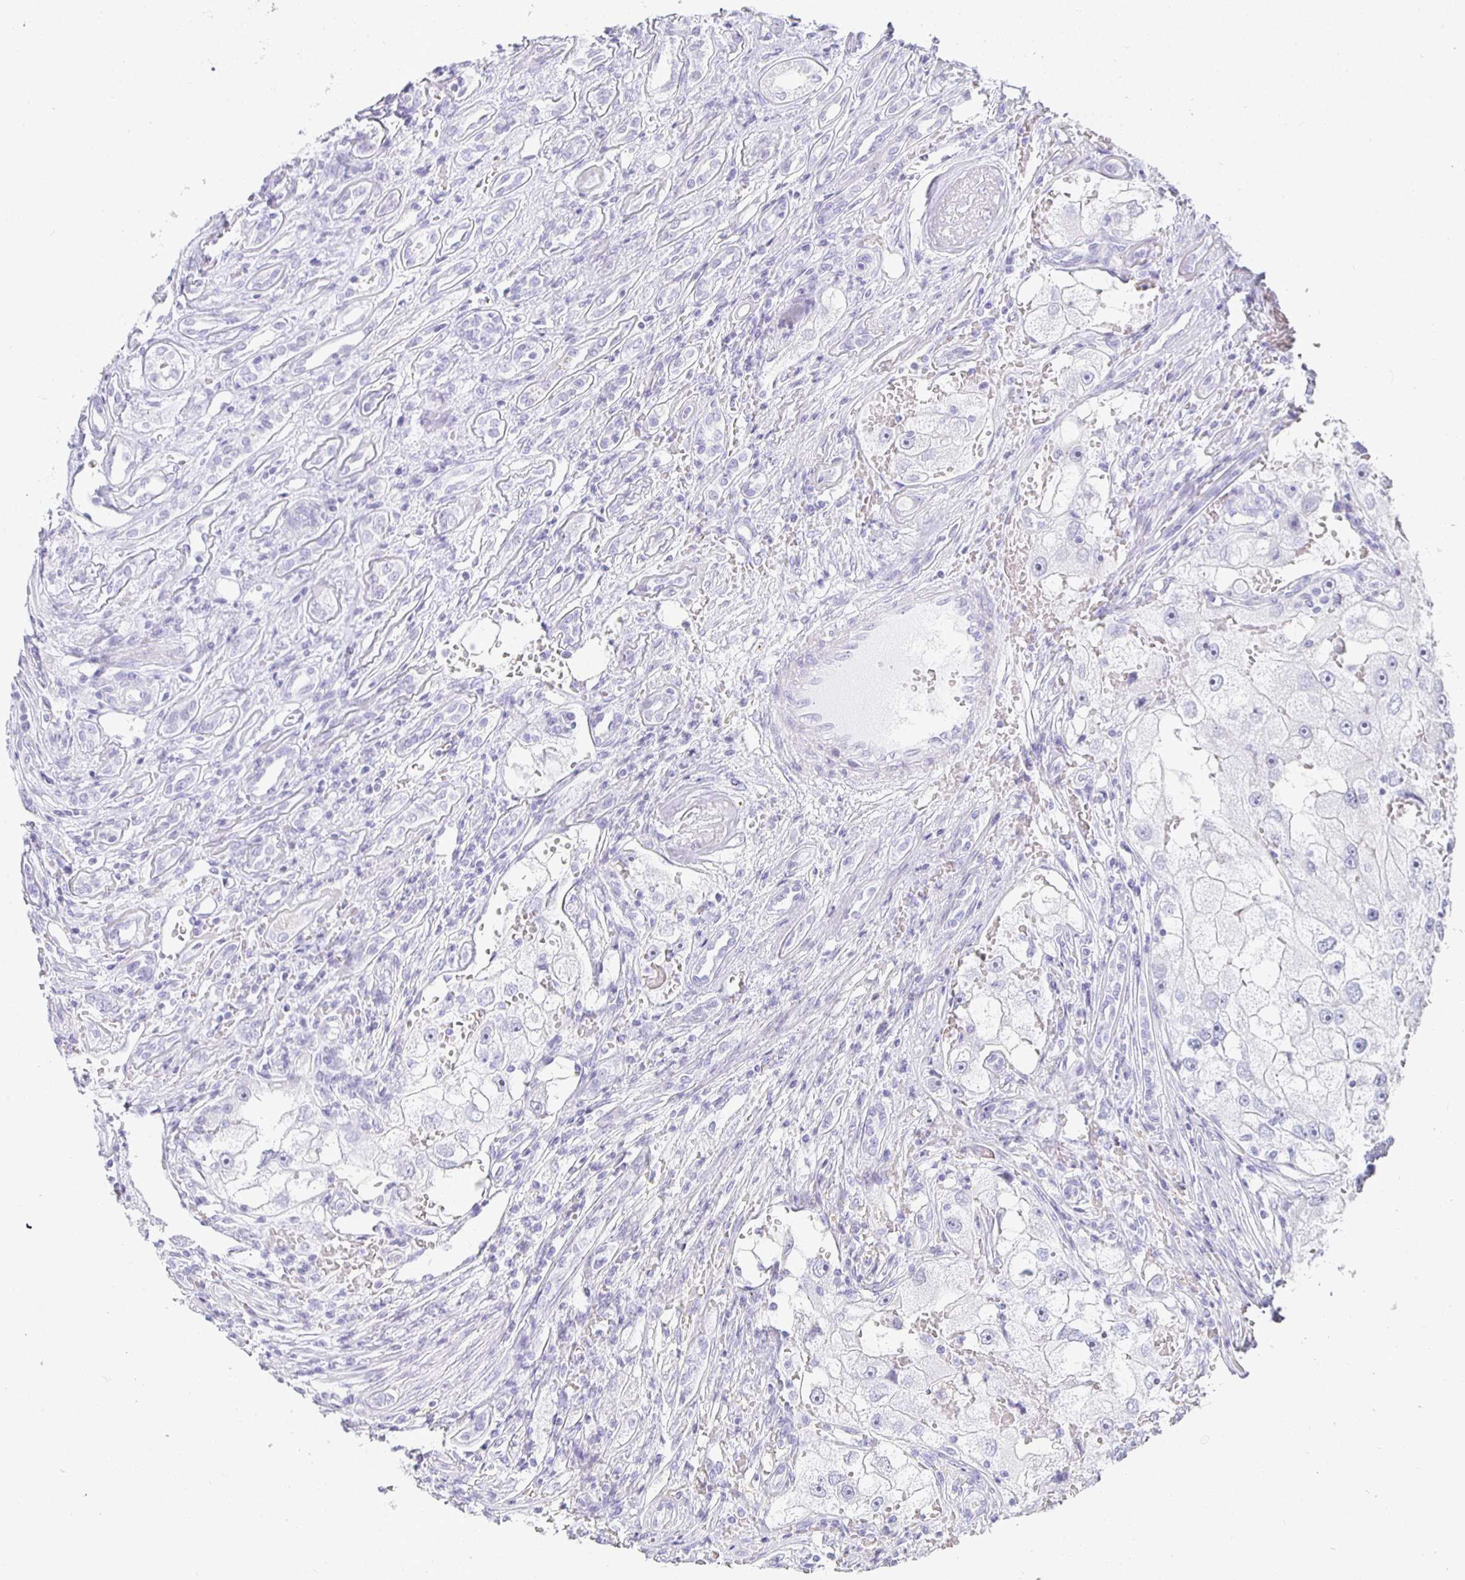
{"staining": {"intensity": "negative", "quantity": "none", "location": "none"}, "tissue": "renal cancer", "cell_type": "Tumor cells", "image_type": "cancer", "snomed": [{"axis": "morphology", "description": "Adenocarcinoma, NOS"}, {"axis": "topography", "description": "Kidney"}], "caption": "A high-resolution image shows immunohistochemistry (IHC) staining of adenocarcinoma (renal), which demonstrates no significant staining in tumor cells.", "gene": "TPSD1", "patient": {"sex": "male", "age": 63}}